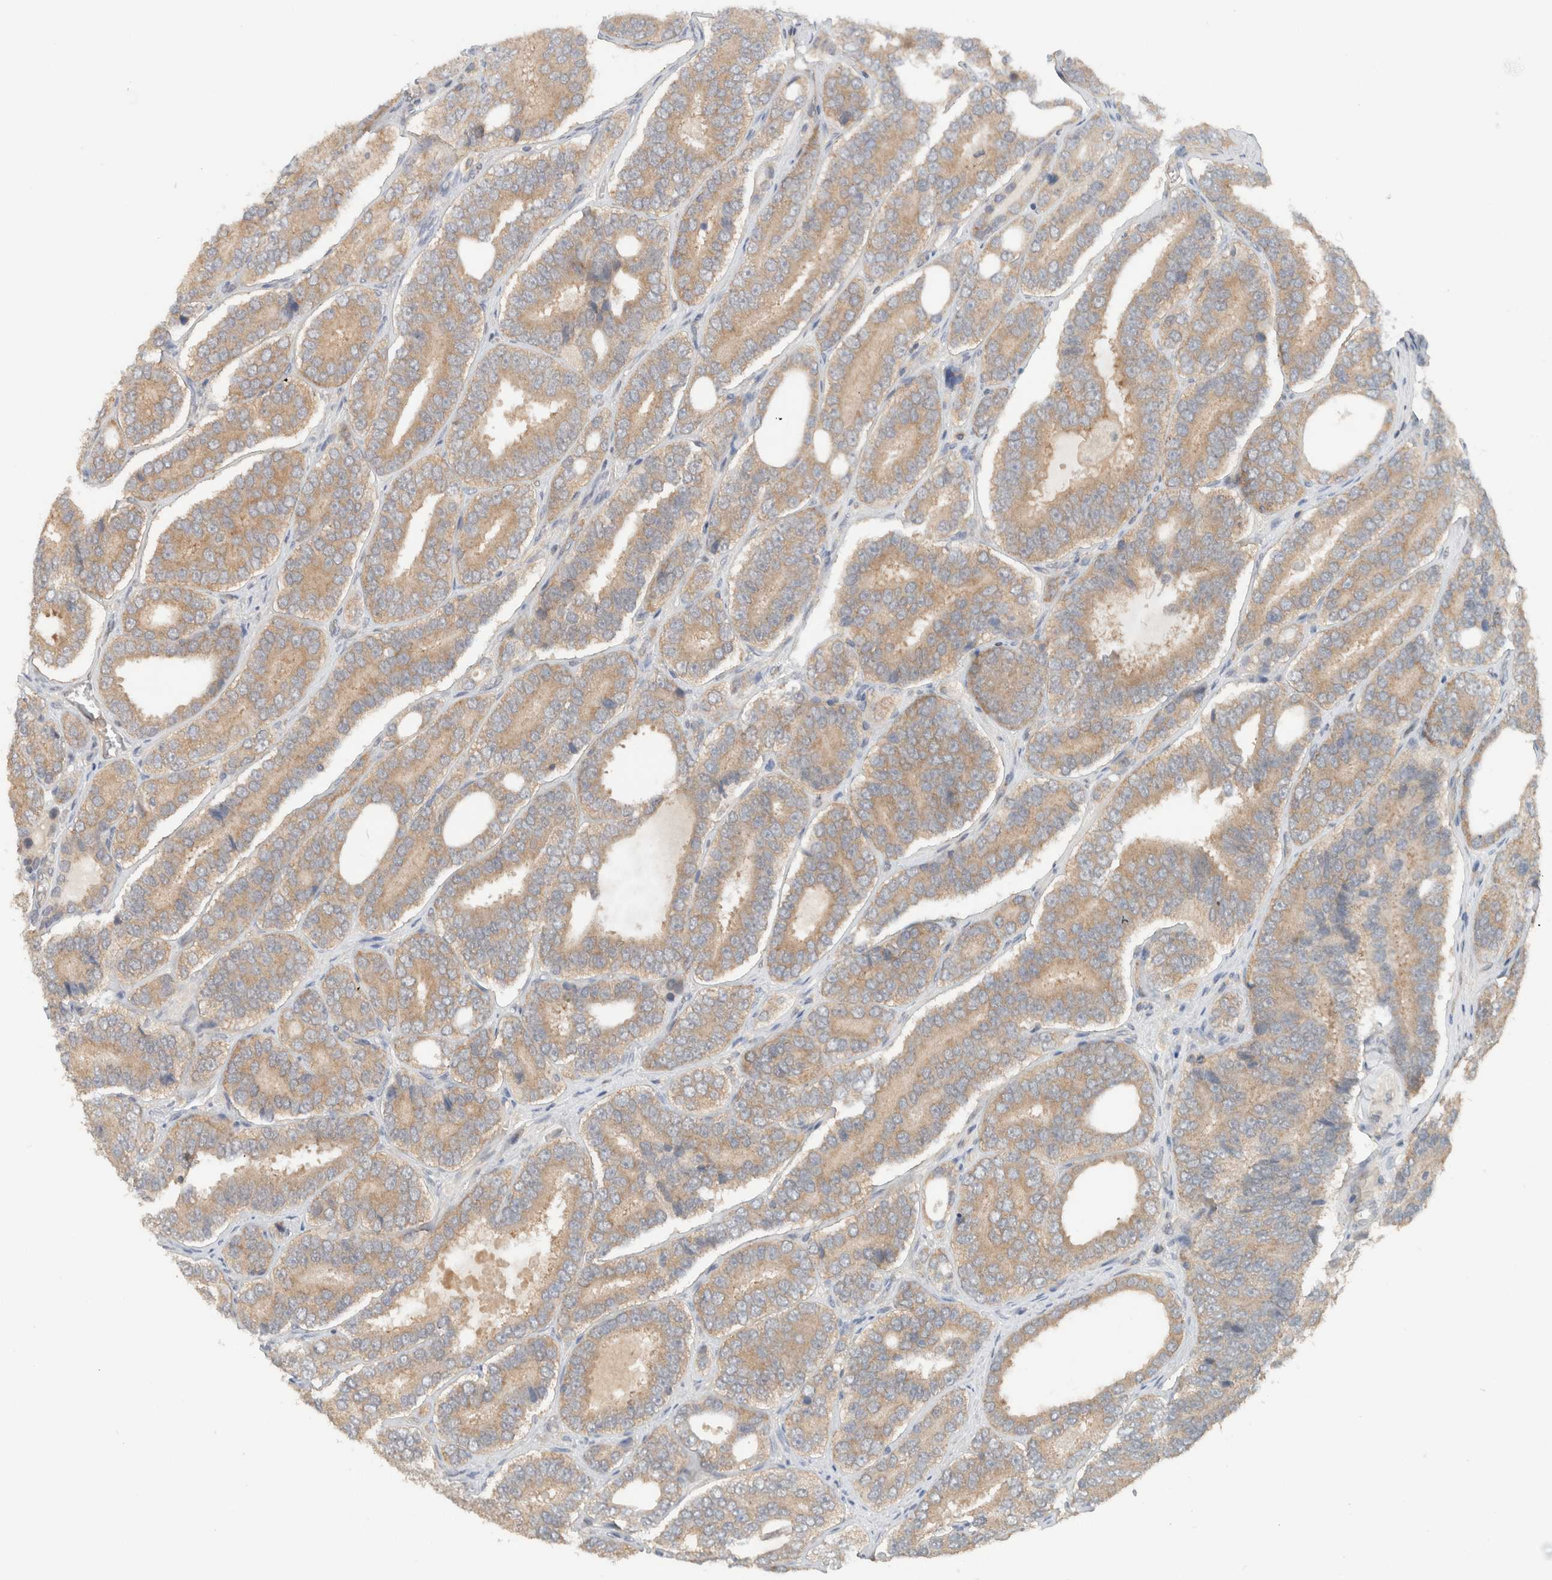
{"staining": {"intensity": "weak", "quantity": ">75%", "location": "cytoplasmic/membranous"}, "tissue": "prostate cancer", "cell_type": "Tumor cells", "image_type": "cancer", "snomed": [{"axis": "morphology", "description": "Adenocarcinoma, High grade"}, {"axis": "topography", "description": "Prostate"}], "caption": "Immunohistochemistry (IHC) of high-grade adenocarcinoma (prostate) exhibits low levels of weak cytoplasmic/membranous staining in approximately >75% of tumor cells.", "gene": "ARFGEF2", "patient": {"sex": "male", "age": 56}}